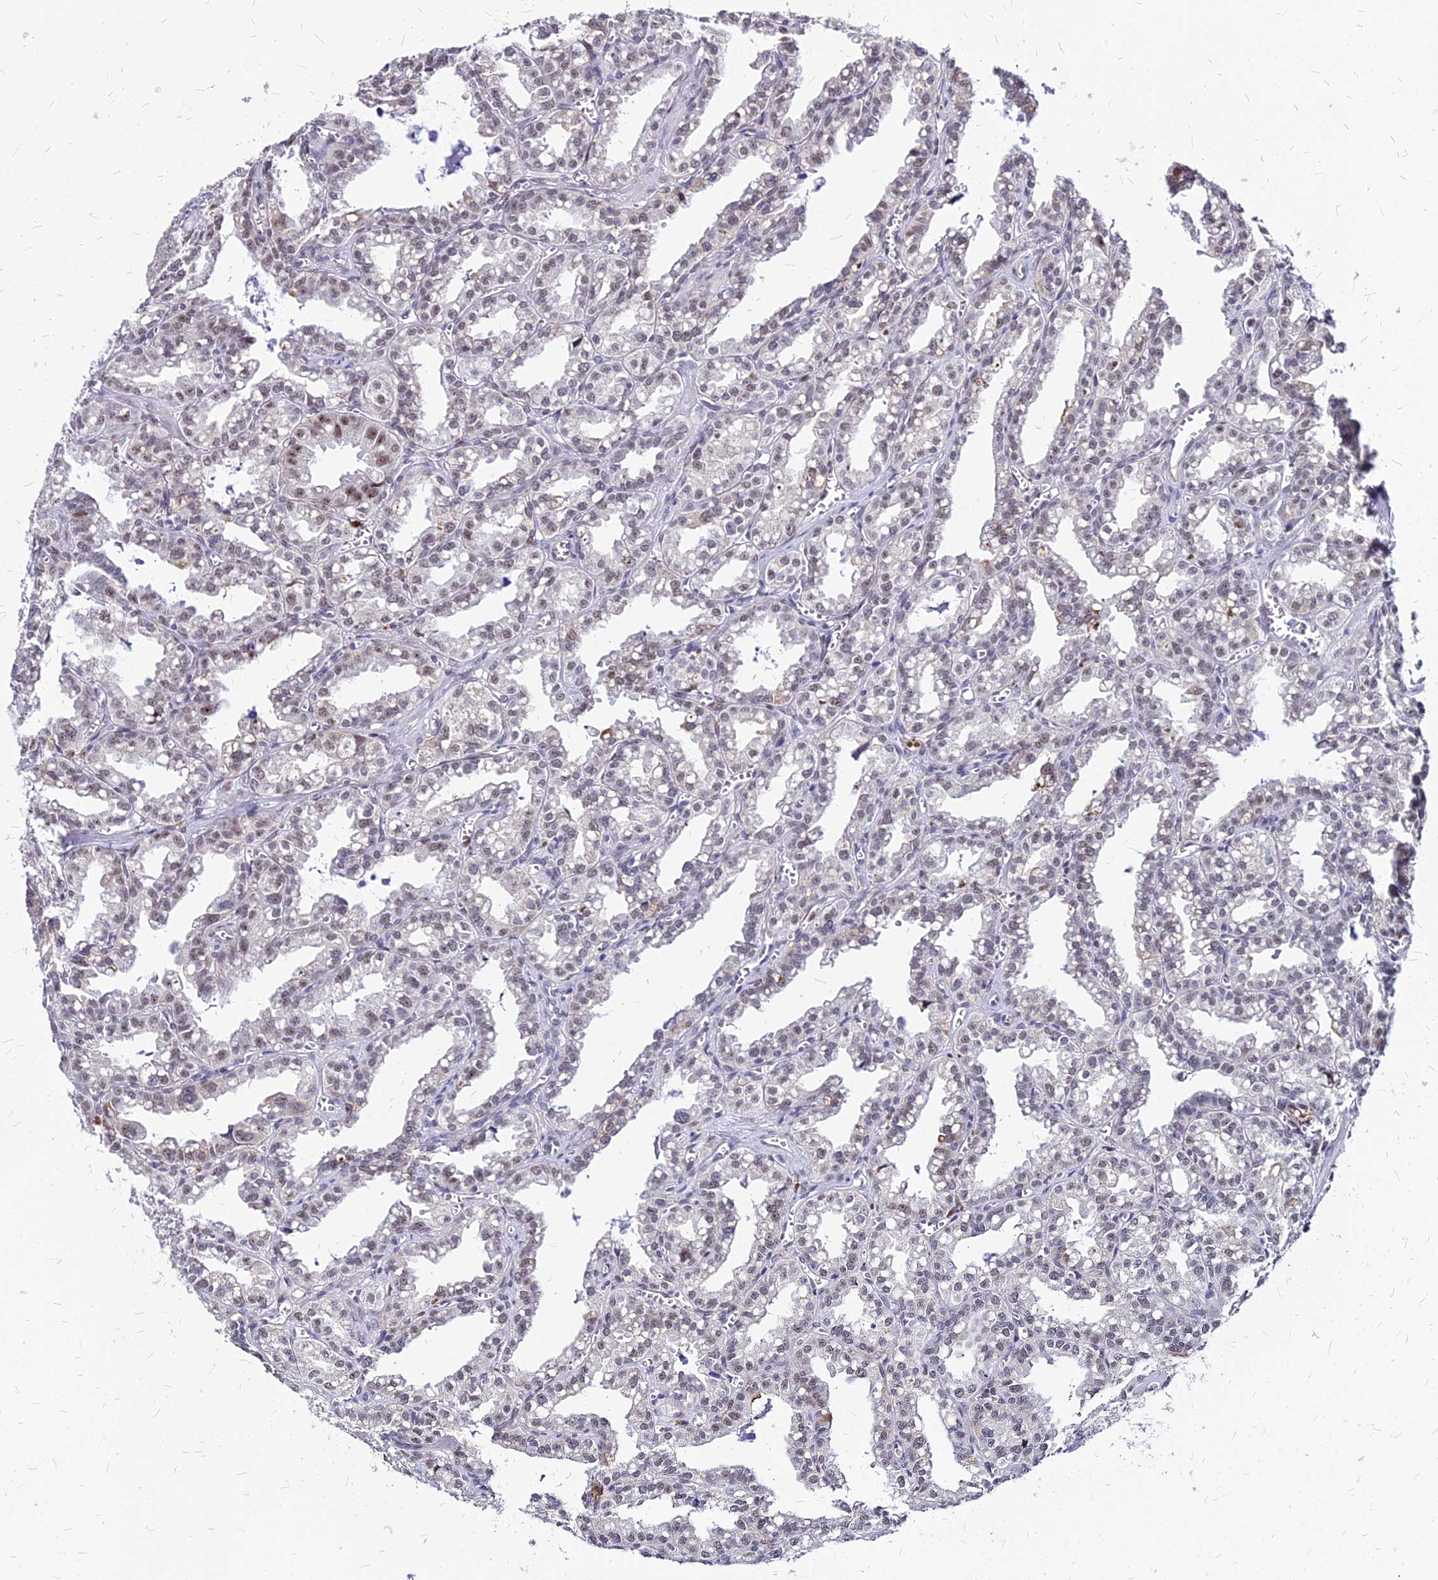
{"staining": {"intensity": "moderate", "quantity": "25%-75%", "location": "nuclear"}, "tissue": "seminal vesicle", "cell_type": "Glandular cells", "image_type": "normal", "snomed": [{"axis": "morphology", "description": "Normal tissue, NOS"}, {"axis": "topography", "description": "Prostate"}, {"axis": "topography", "description": "Seminal veicle"}], "caption": "IHC (DAB (3,3'-diaminobenzidine)) staining of benign human seminal vesicle reveals moderate nuclear protein positivity in approximately 25%-75% of glandular cells. (Brightfield microscopy of DAB IHC at high magnification).", "gene": "FDX2", "patient": {"sex": "male", "age": 51}}